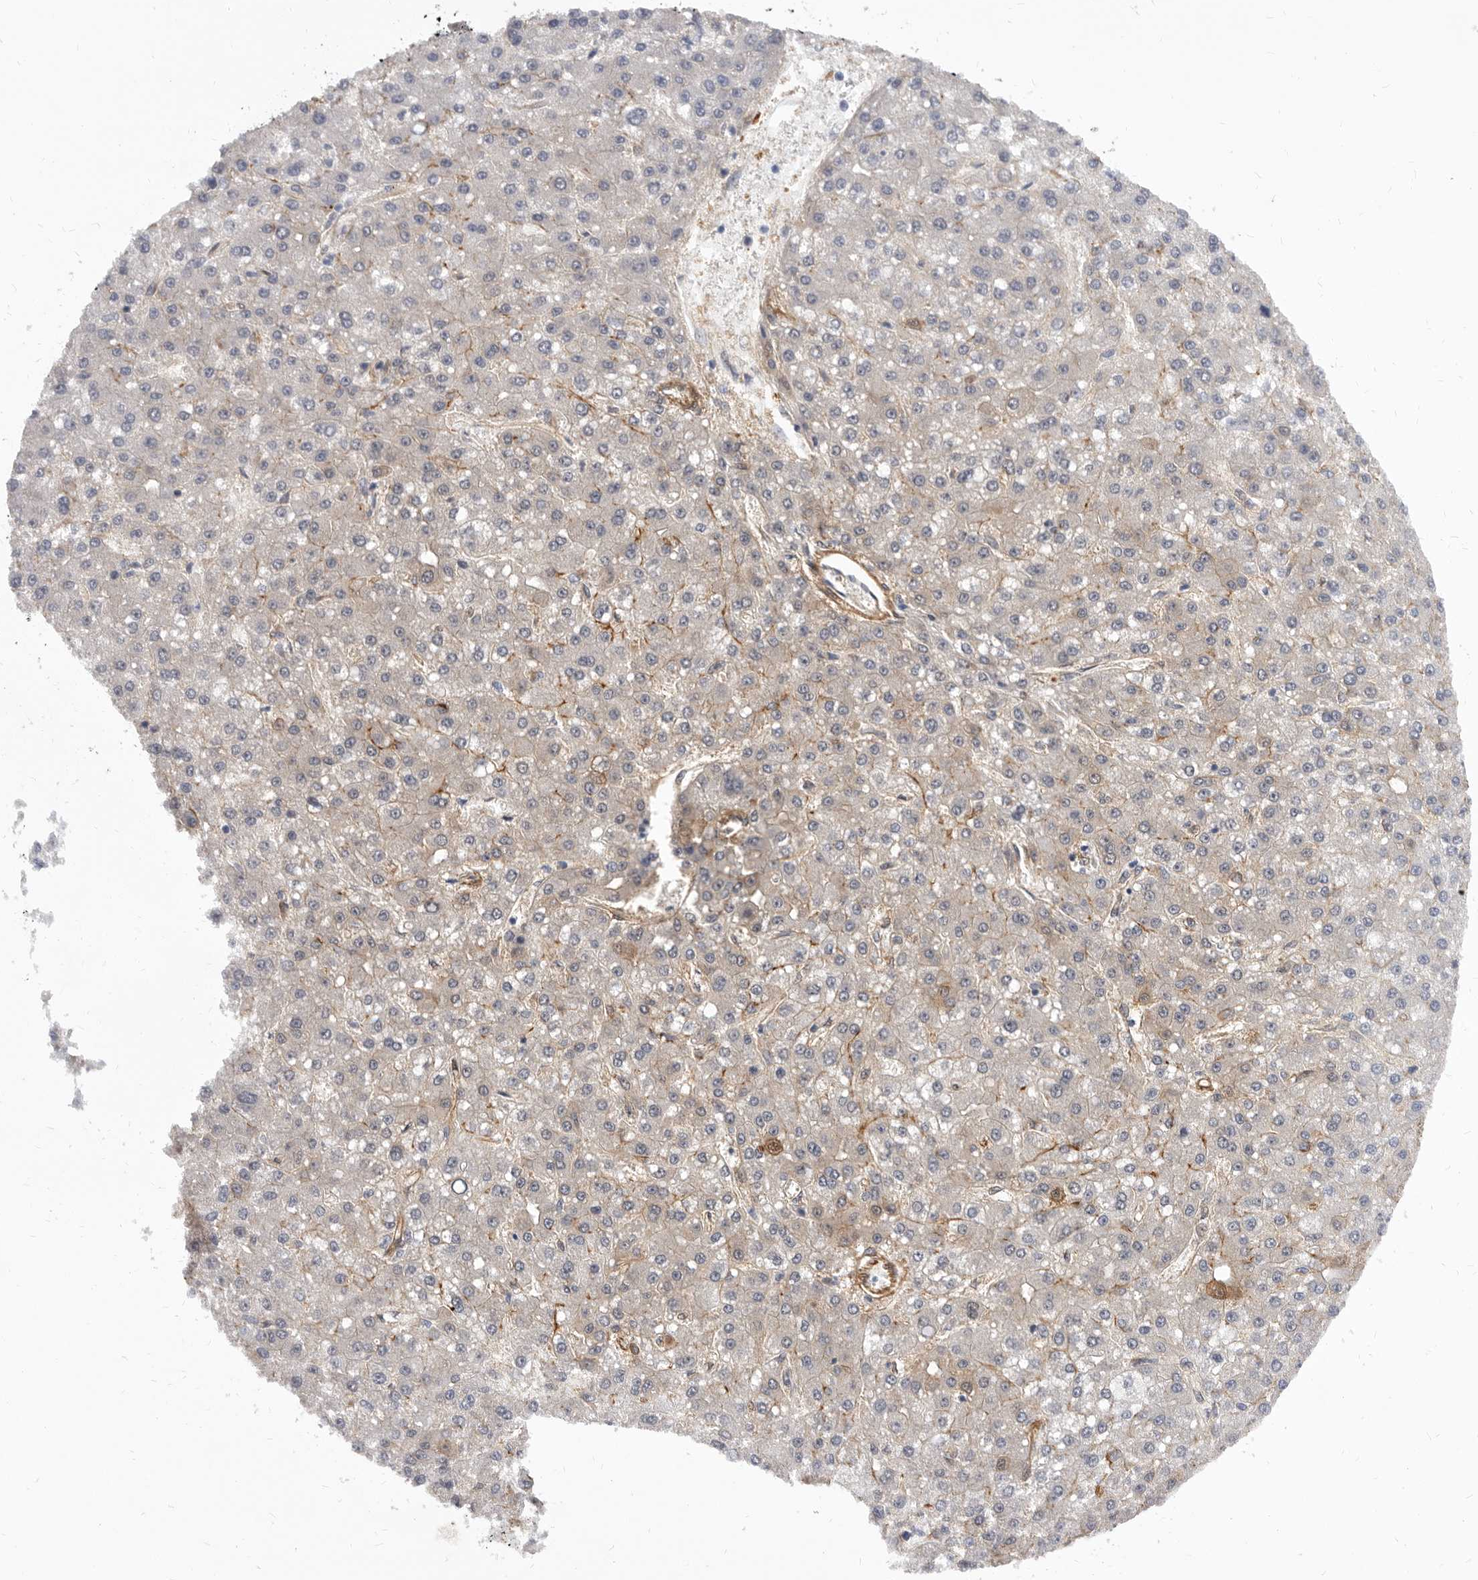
{"staining": {"intensity": "weak", "quantity": "<25%", "location": "cytoplasmic/membranous"}, "tissue": "liver cancer", "cell_type": "Tumor cells", "image_type": "cancer", "snomed": [{"axis": "morphology", "description": "Carcinoma, Hepatocellular, NOS"}, {"axis": "topography", "description": "Liver"}], "caption": "Protein analysis of hepatocellular carcinoma (liver) exhibits no significant expression in tumor cells.", "gene": "ENAH", "patient": {"sex": "male", "age": 67}}